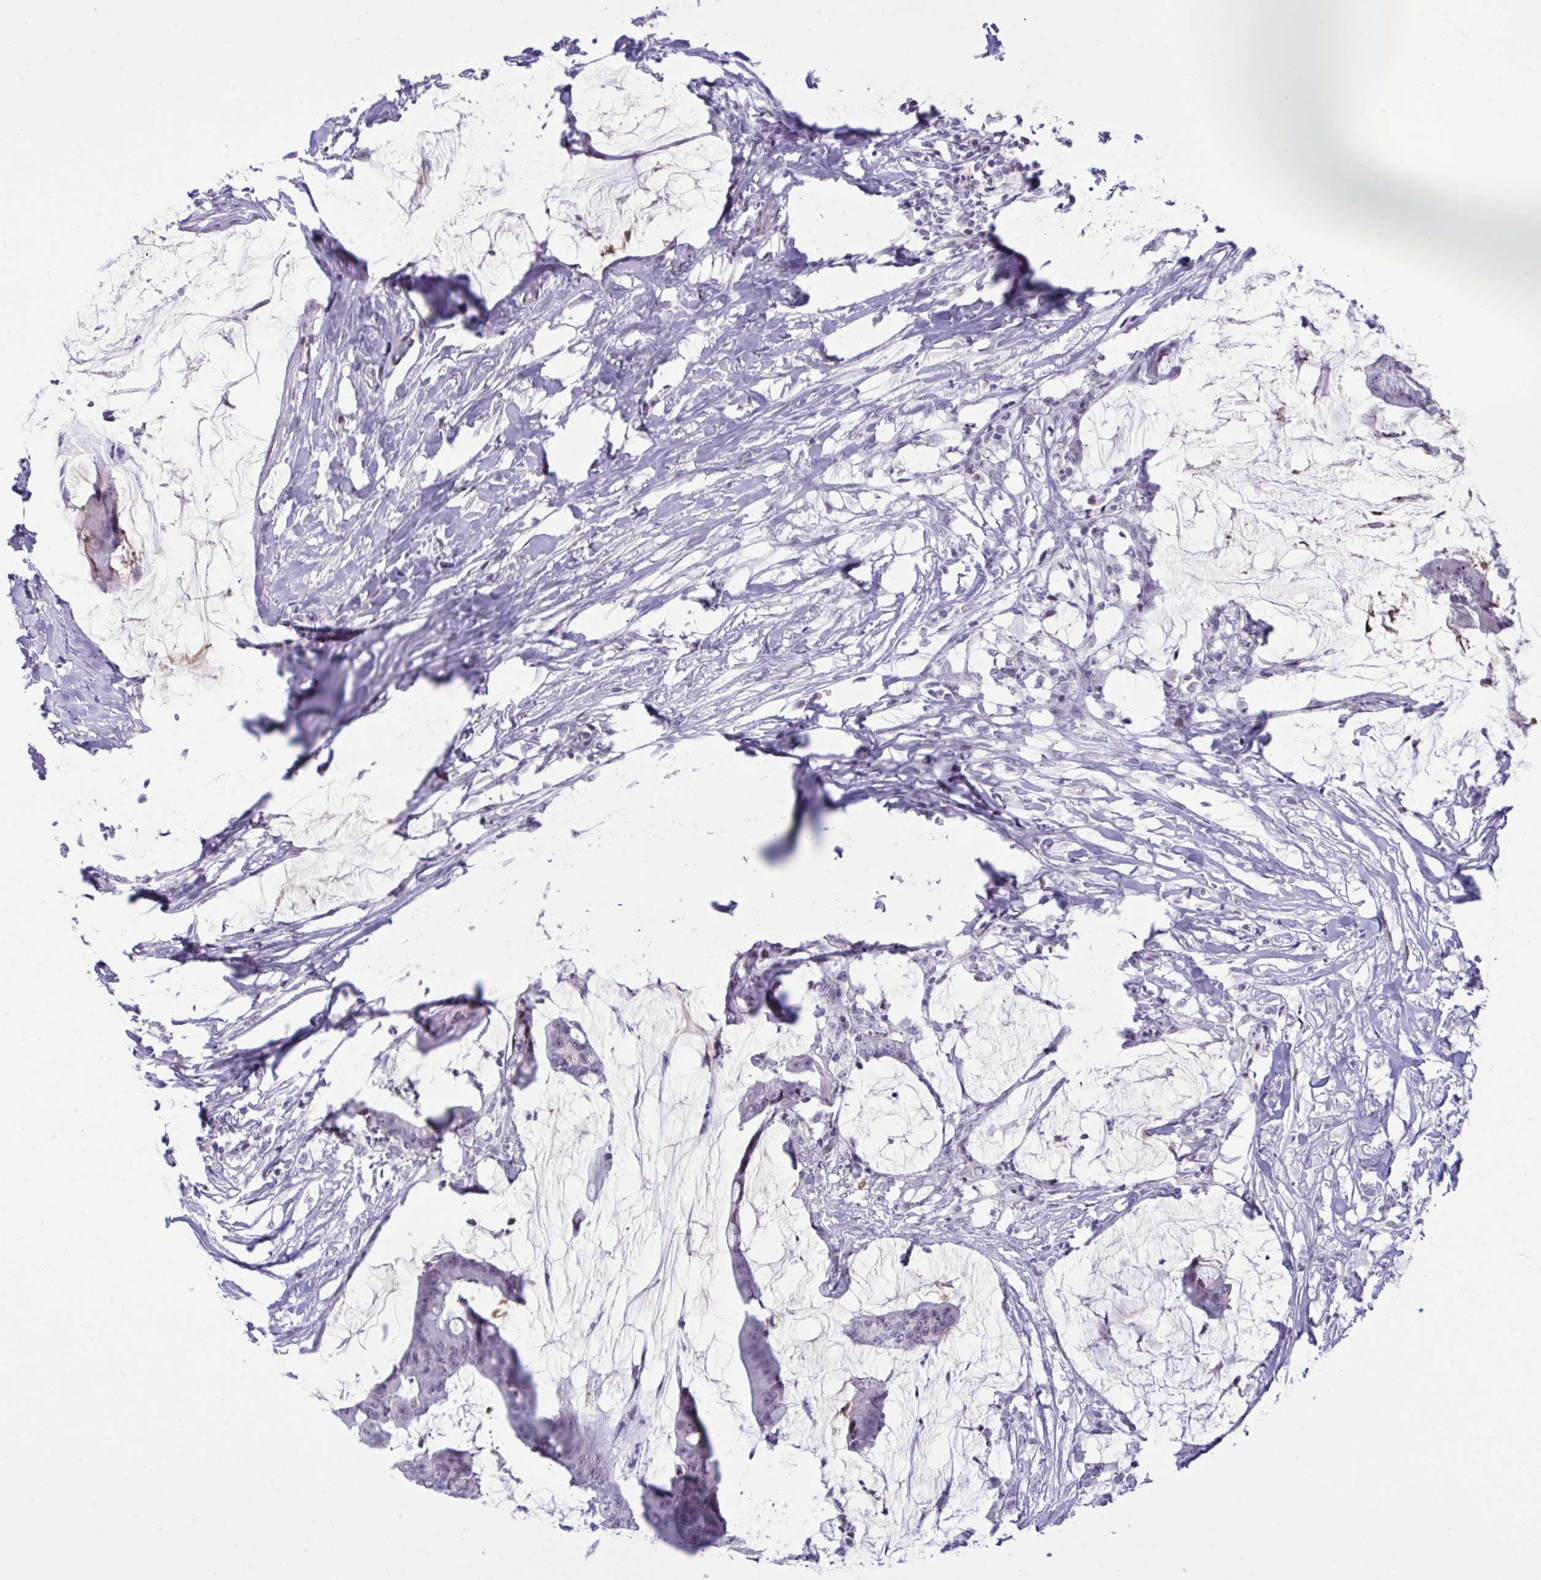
{"staining": {"intensity": "weak", "quantity": "<25%", "location": "nuclear"}, "tissue": "colorectal cancer", "cell_type": "Tumor cells", "image_type": "cancer", "snomed": [{"axis": "morphology", "description": "Adenocarcinoma, NOS"}, {"axis": "topography", "description": "Colon"}], "caption": "Protein analysis of adenocarcinoma (colorectal) exhibits no significant positivity in tumor cells.", "gene": "ZFHX3", "patient": {"sex": "male", "age": 62}}